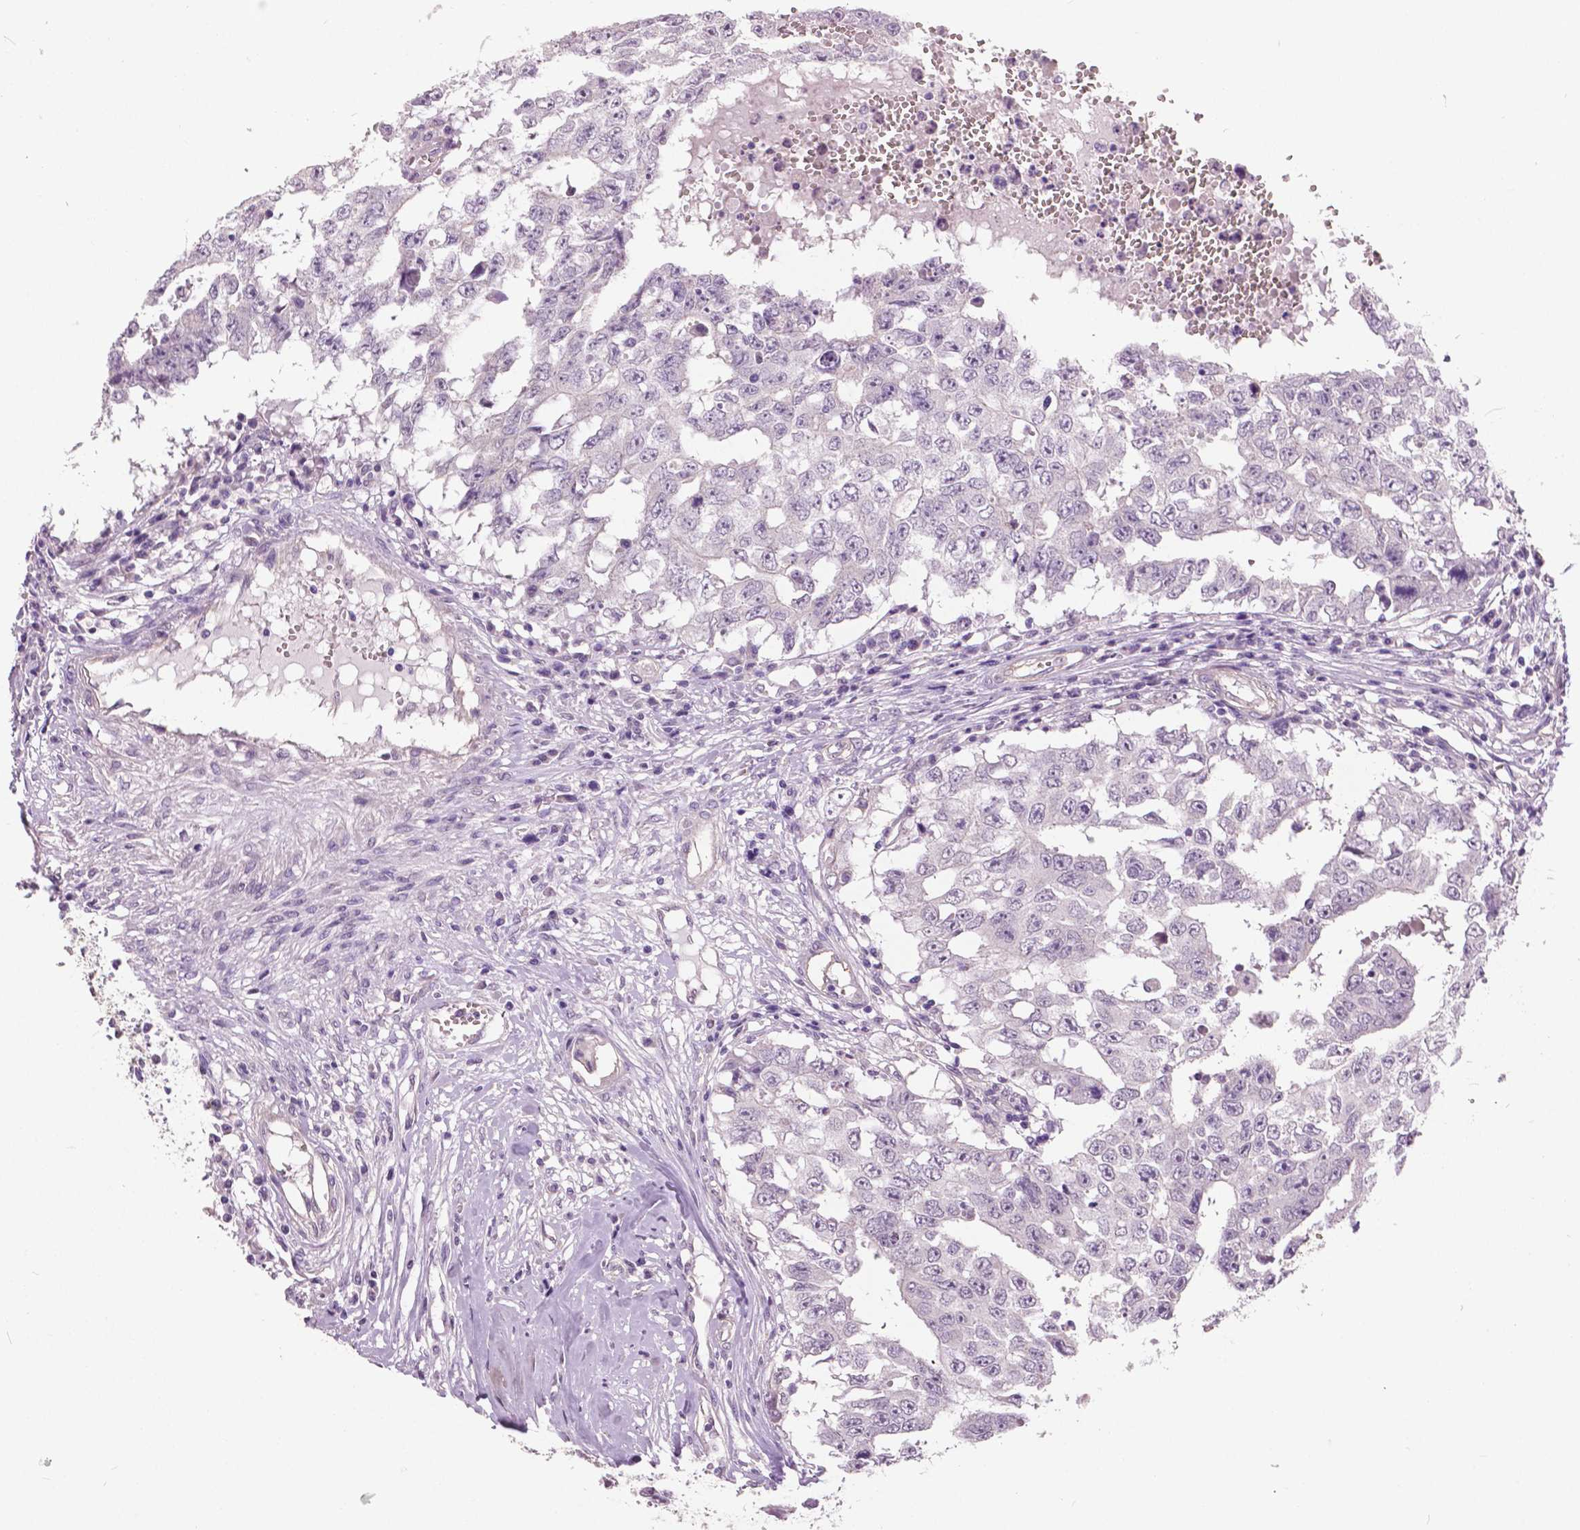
{"staining": {"intensity": "negative", "quantity": "none", "location": "none"}, "tissue": "testis cancer", "cell_type": "Tumor cells", "image_type": "cancer", "snomed": [{"axis": "morphology", "description": "Carcinoma, Embryonal, NOS"}, {"axis": "topography", "description": "Testis"}], "caption": "Tumor cells are negative for brown protein staining in embryonal carcinoma (testis).", "gene": "FOXA1", "patient": {"sex": "male", "age": 36}}